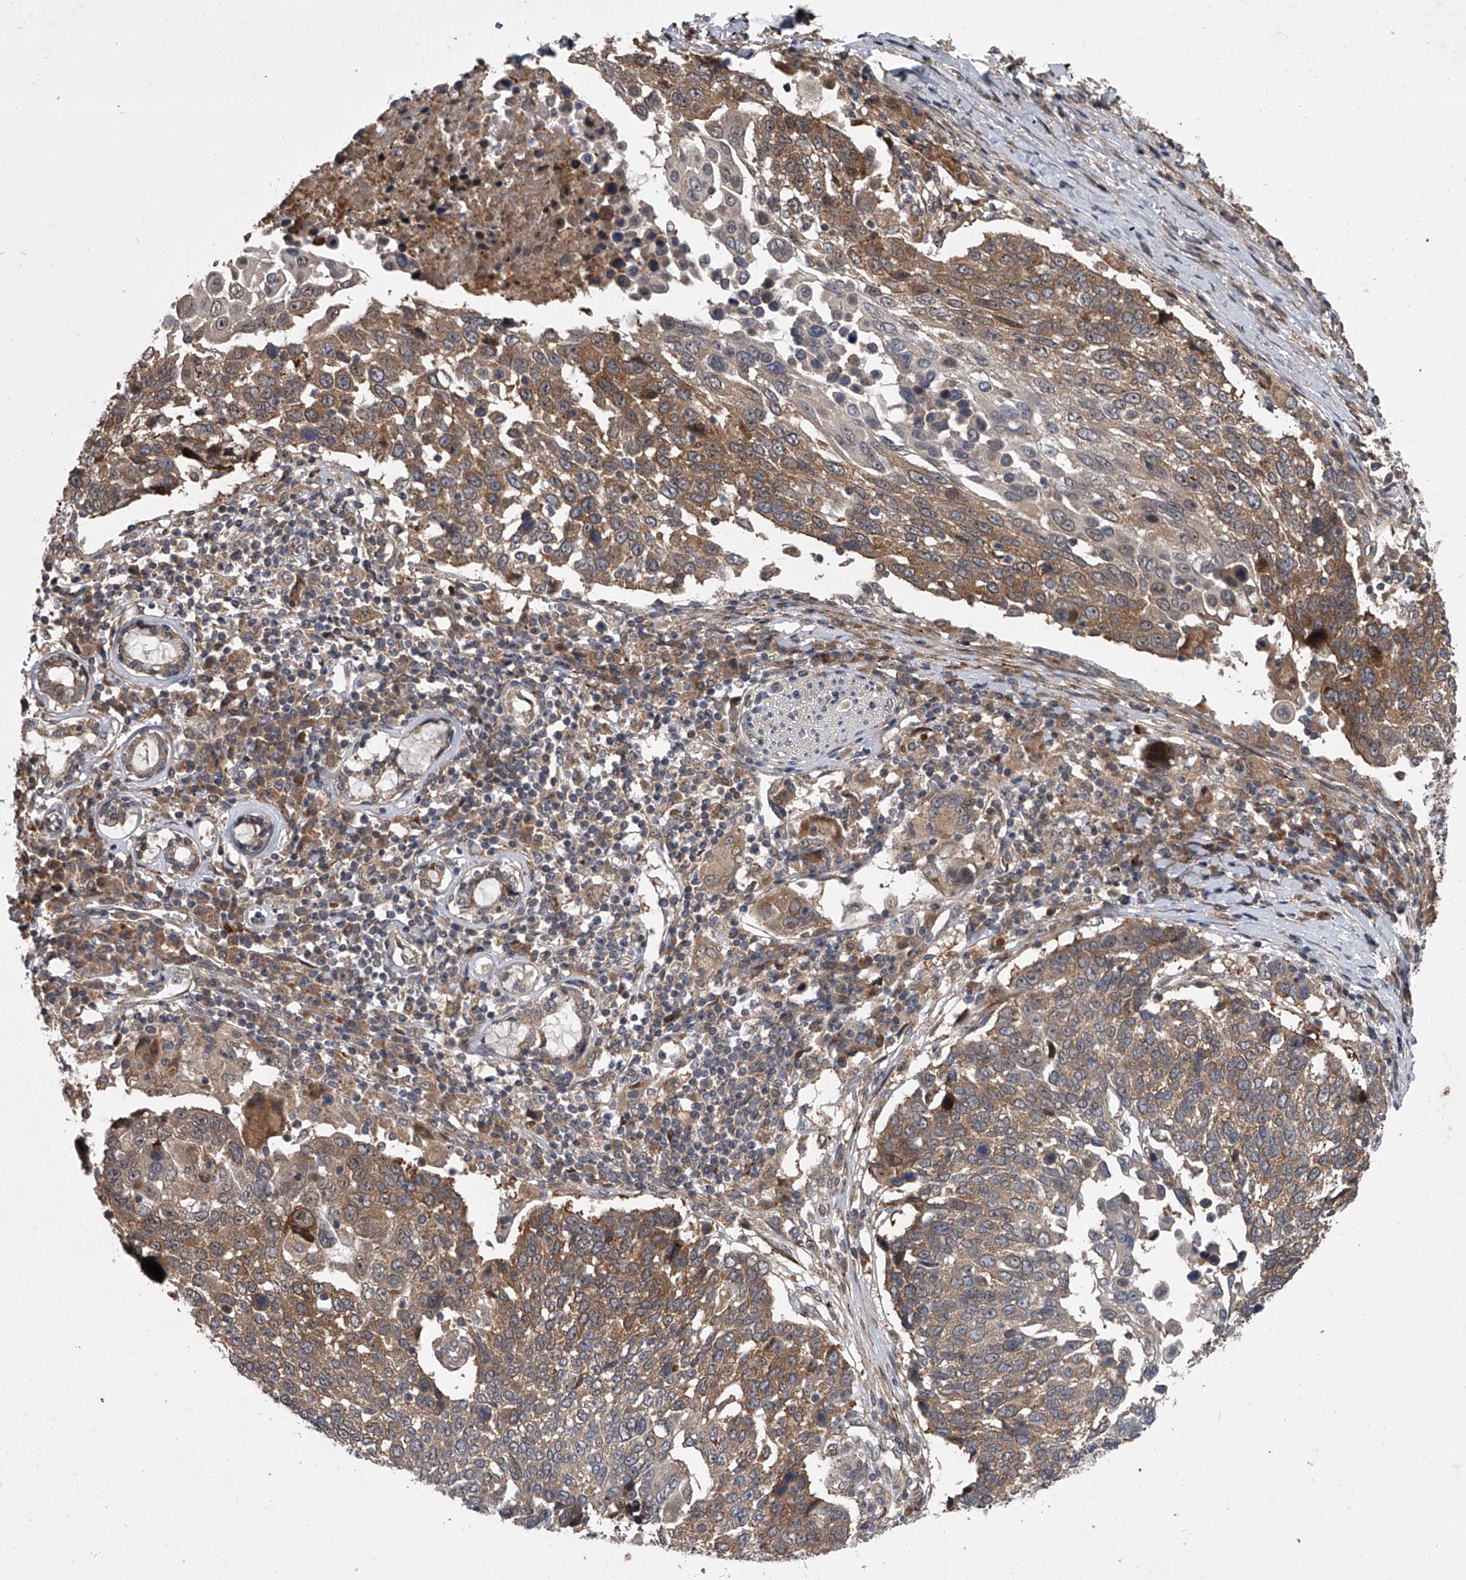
{"staining": {"intensity": "moderate", "quantity": ">75%", "location": "cytoplasmic/membranous"}, "tissue": "lung cancer", "cell_type": "Tumor cells", "image_type": "cancer", "snomed": [{"axis": "morphology", "description": "Squamous cell carcinoma, NOS"}, {"axis": "topography", "description": "Lung"}], "caption": "Immunohistochemistry (IHC) (DAB) staining of human lung cancer (squamous cell carcinoma) reveals moderate cytoplasmic/membranous protein expression in about >75% of tumor cells. (DAB (3,3'-diaminobenzidine) IHC, brown staining for protein, blue staining for nuclei).", "gene": "GEMIN8", "patient": {"sex": "male", "age": 66}}